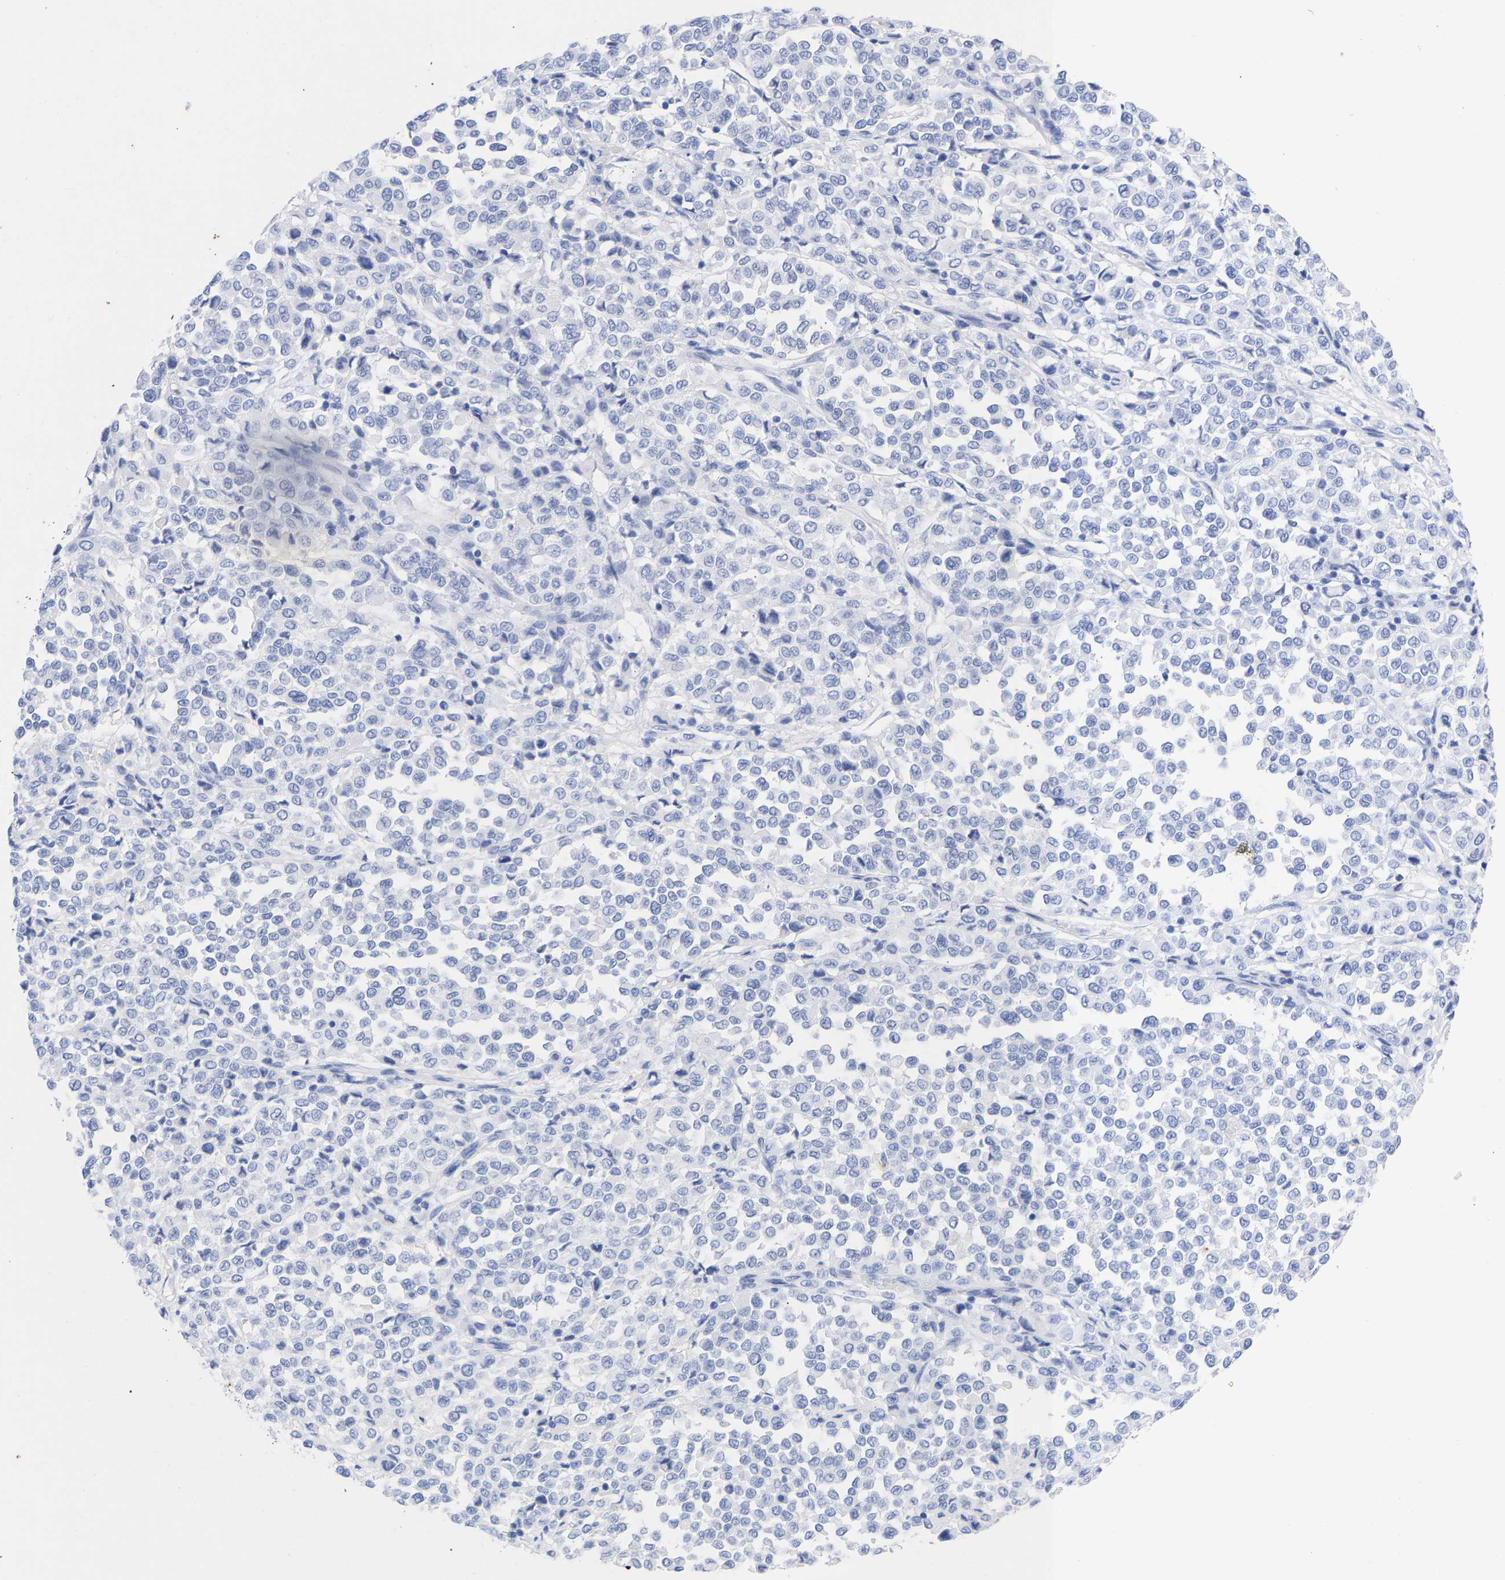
{"staining": {"intensity": "negative", "quantity": "none", "location": "none"}, "tissue": "melanoma", "cell_type": "Tumor cells", "image_type": "cancer", "snomed": [{"axis": "morphology", "description": "Malignant melanoma, Metastatic site"}, {"axis": "topography", "description": "Pancreas"}], "caption": "An immunohistochemistry (IHC) image of melanoma is shown. There is no staining in tumor cells of melanoma.", "gene": "KRT1", "patient": {"sex": "female", "age": 30}}